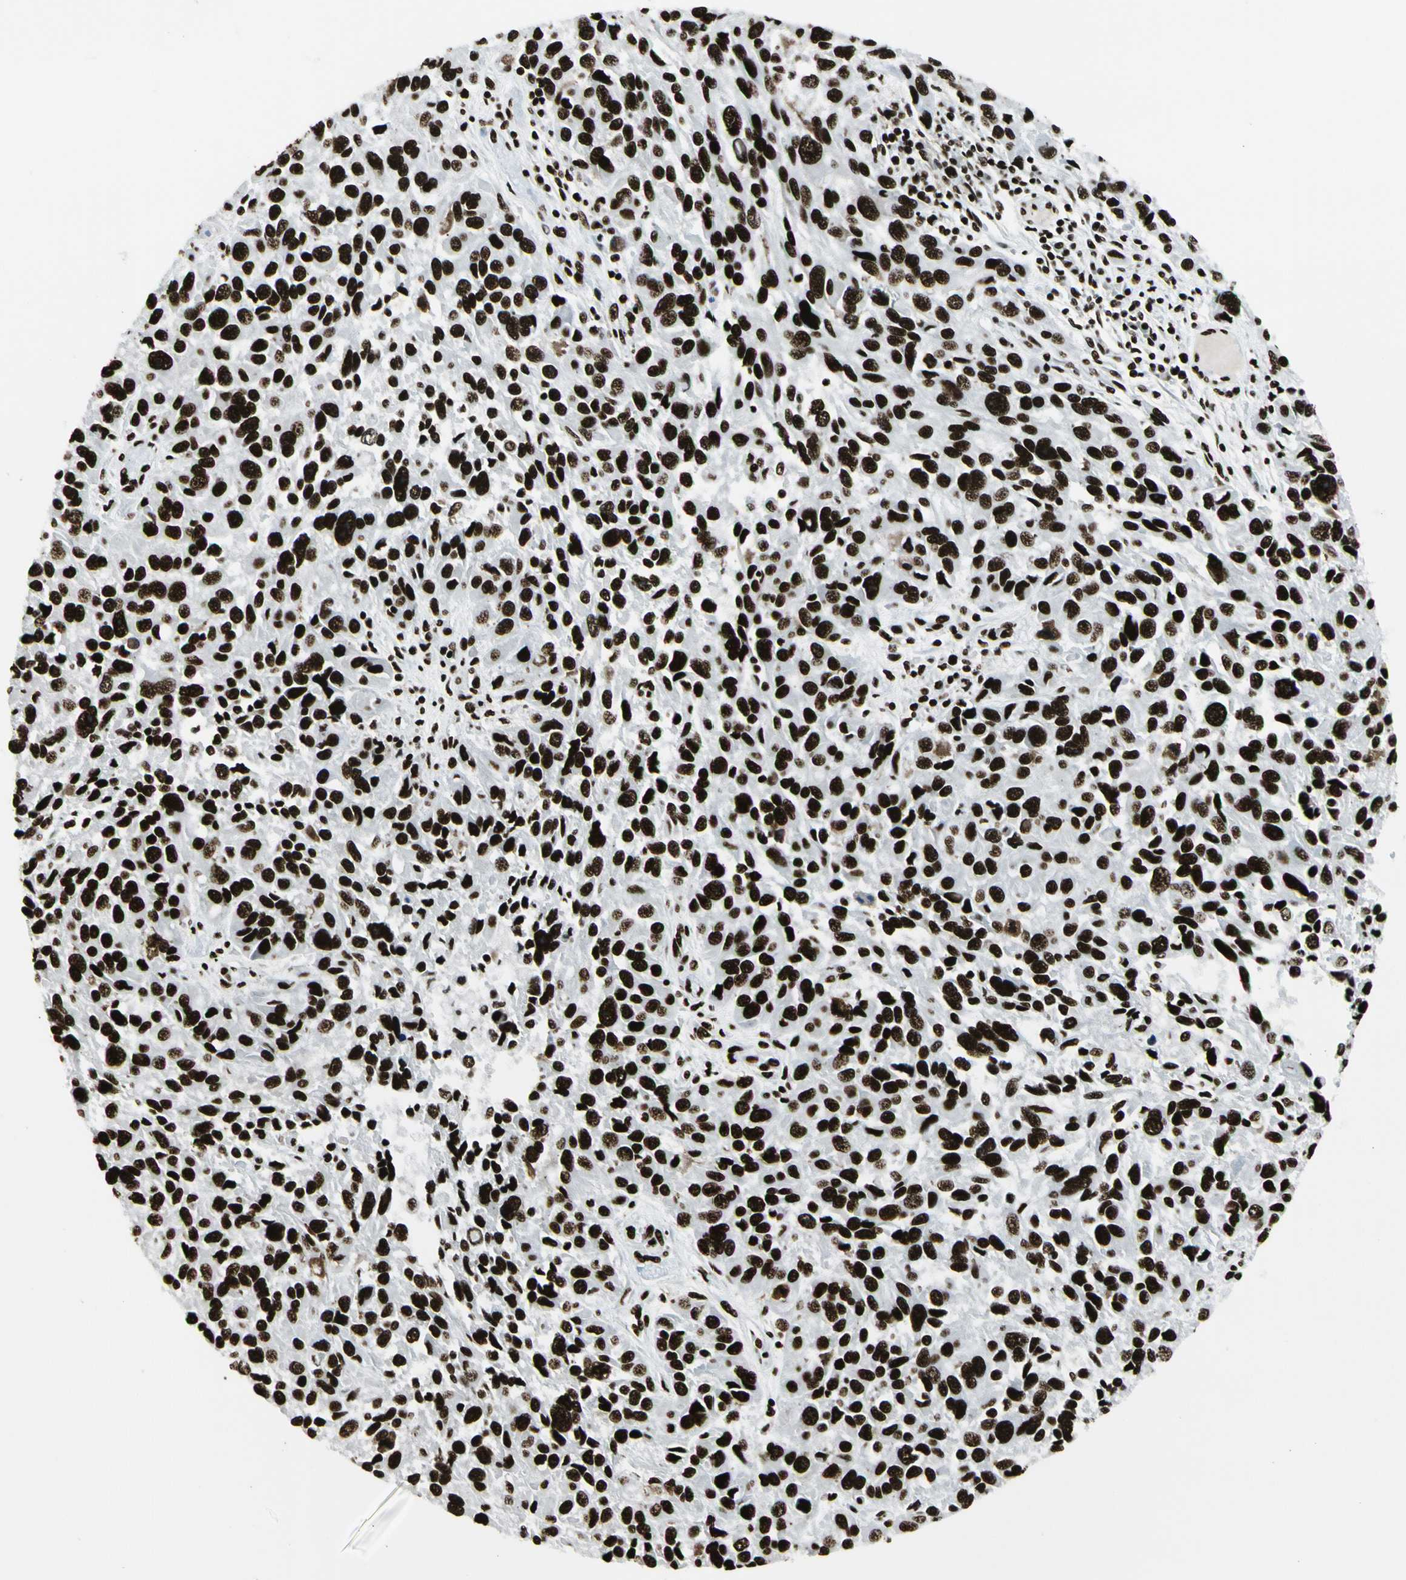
{"staining": {"intensity": "strong", "quantity": ">75%", "location": "nuclear"}, "tissue": "melanoma", "cell_type": "Tumor cells", "image_type": "cancer", "snomed": [{"axis": "morphology", "description": "Malignant melanoma, NOS"}, {"axis": "topography", "description": "Skin"}], "caption": "Melanoma tissue demonstrates strong nuclear staining in about >75% of tumor cells, visualized by immunohistochemistry. (DAB (3,3'-diaminobenzidine) = brown stain, brightfield microscopy at high magnification).", "gene": "CCAR1", "patient": {"sex": "male", "age": 53}}